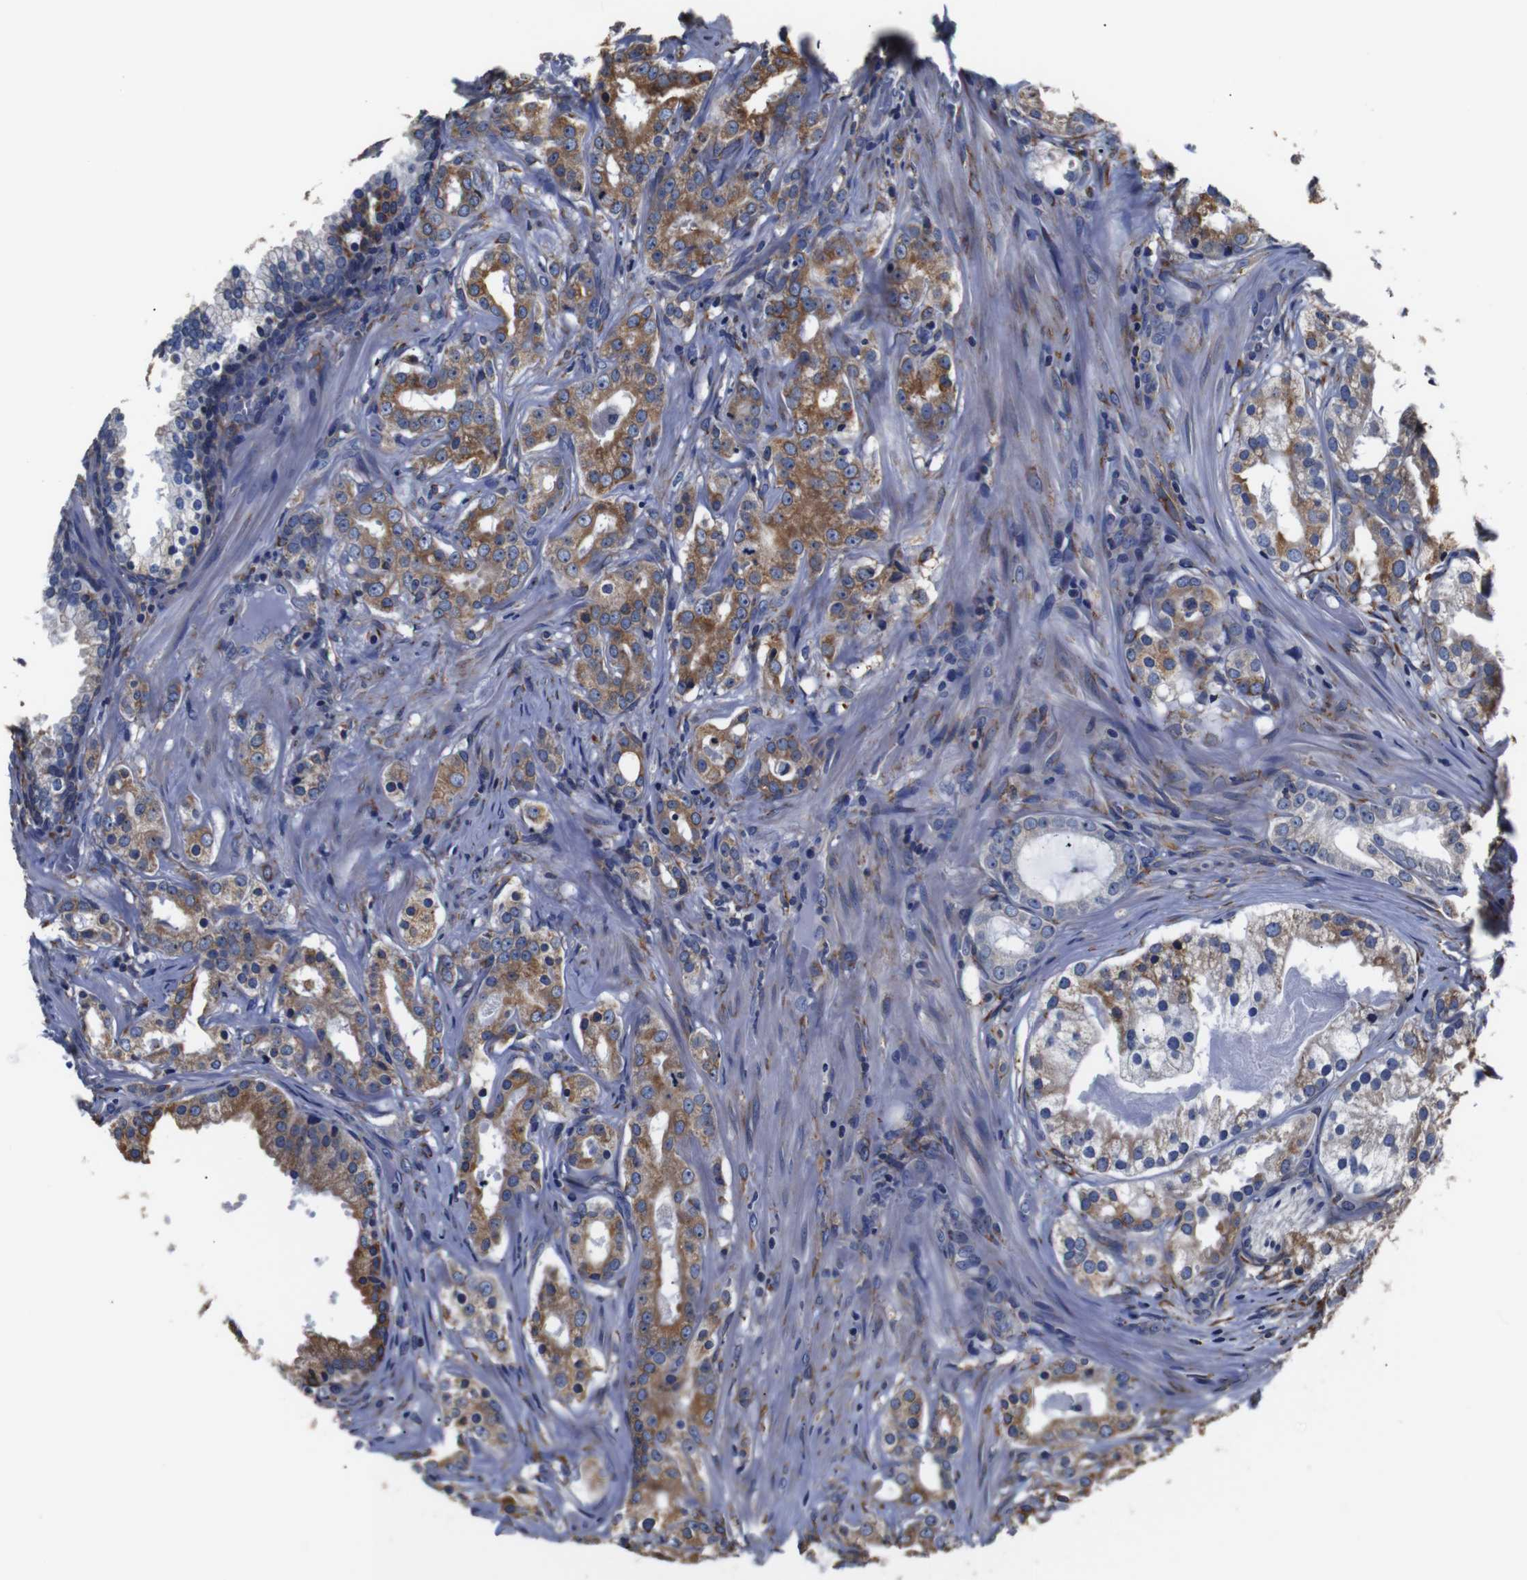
{"staining": {"intensity": "moderate", "quantity": ">75%", "location": "cytoplasmic/membranous"}, "tissue": "prostate cancer", "cell_type": "Tumor cells", "image_type": "cancer", "snomed": [{"axis": "morphology", "description": "Adenocarcinoma, Low grade"}, {"axis": "topography", "description": "Prostate"}], "caption": "Immunohistochemistry (IHC) (DAB (3,3'-diaminobenzidine)) staining of prostate adenocarcinoma (low-grade) exhibits moderate cytoplasmic/membranous protein expression in about >75% of tumor cells.", "gene": "PPIB", "patient": {"sex": "male", "age": 59}}